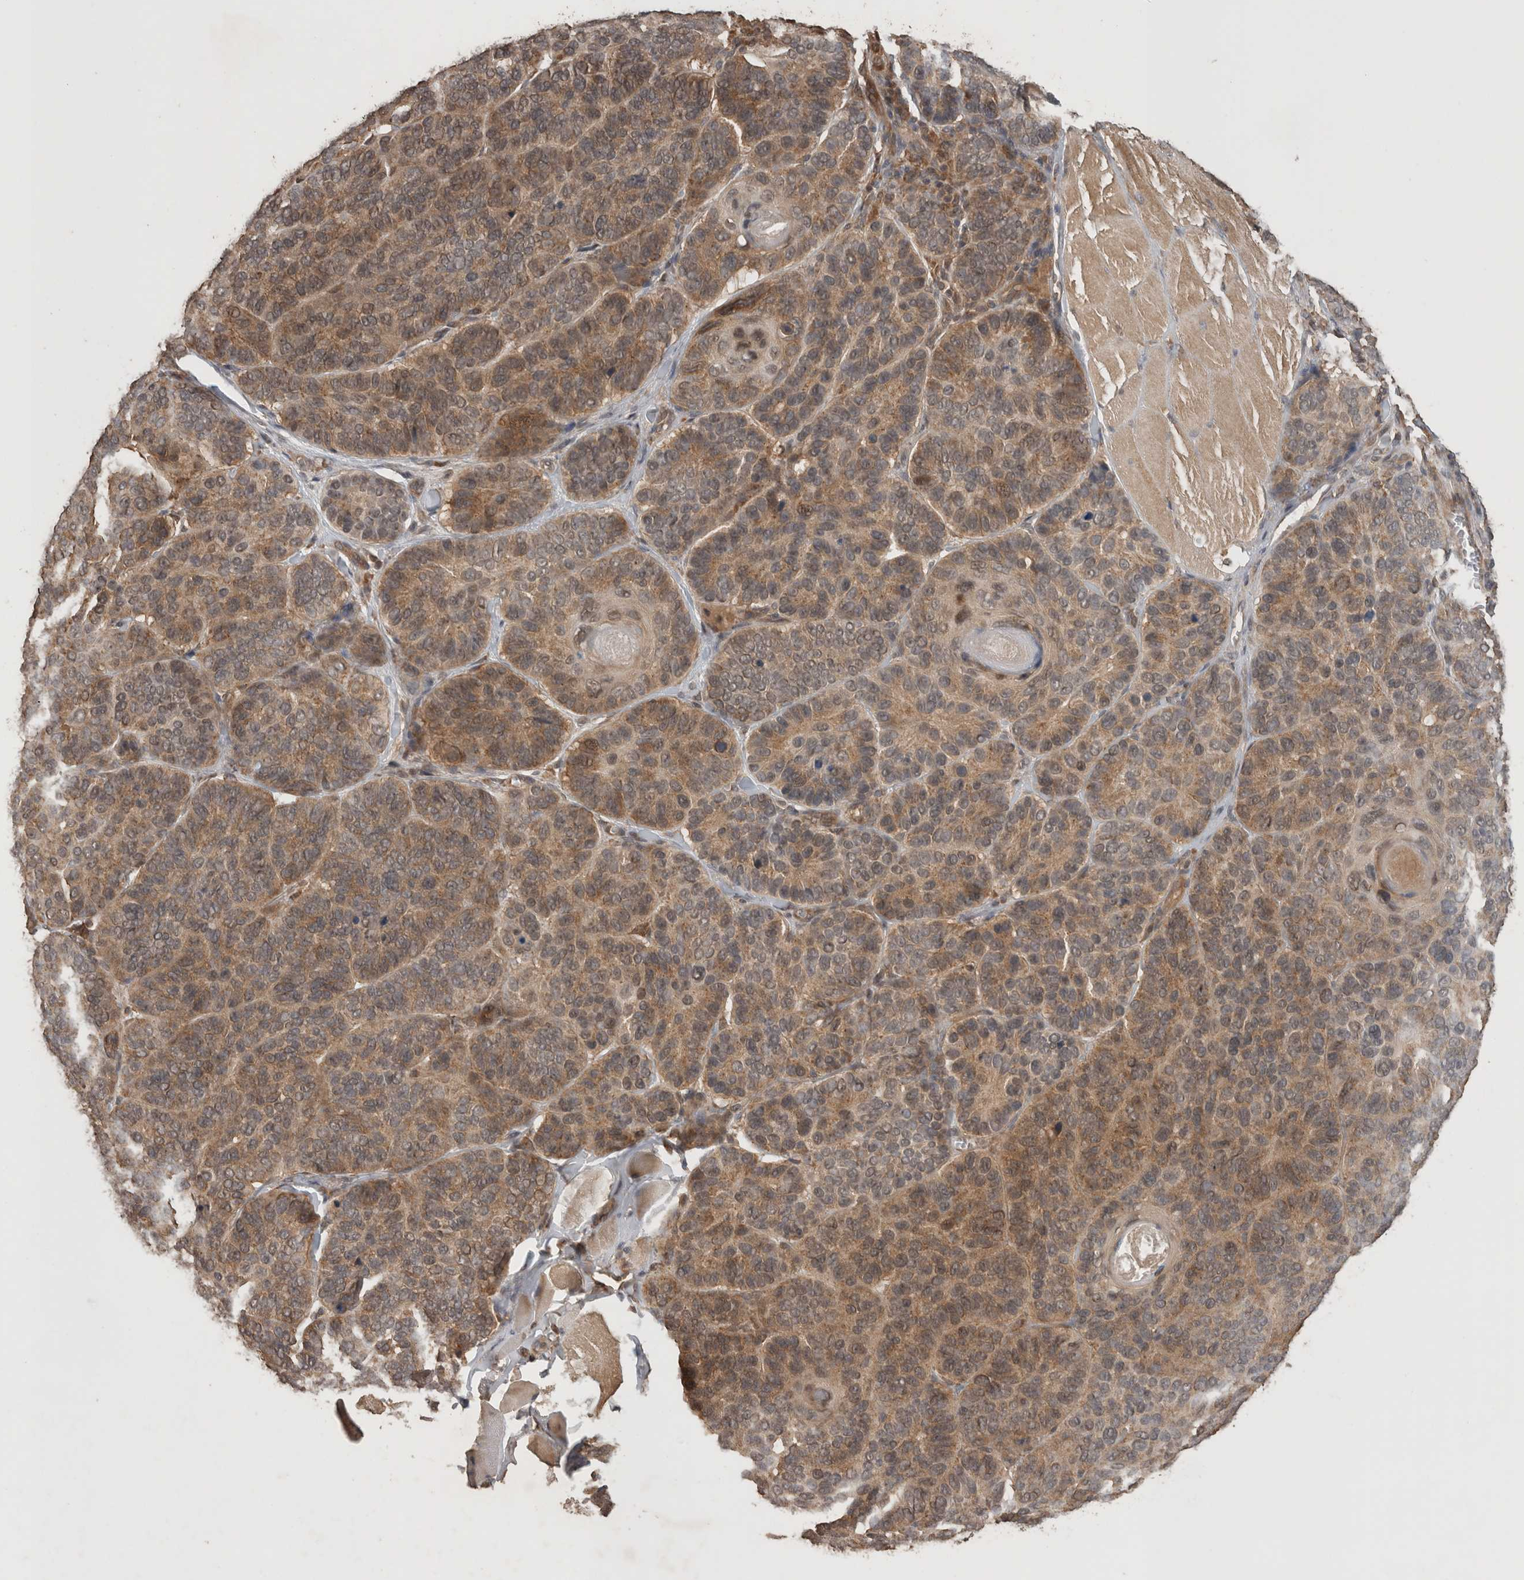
{"staining": {"intensity": "moderate", "quantity": ">75%", "location": "cytoplasmic/membranous"}, "tissue": "skin cancer", "cell_type": "Tumor cells", "image_type": "cancer", "snomed": [{"axis": "morphology", "description": "Basal cell carcinoma"}, {"axis": "topography", "description": "Skin"}], "caption": "Skin cancer (basal cell carcinoma) was stained to show a protein in brown. There is medium levels of moderate cytoplasmic/membranous staining in about >75% of tumor cells. The protein of interest is shown in brown color, while the nuclei are stained blue.", "gene": "OTUD7B", "patient": {"sex": "male", "age": 62}}